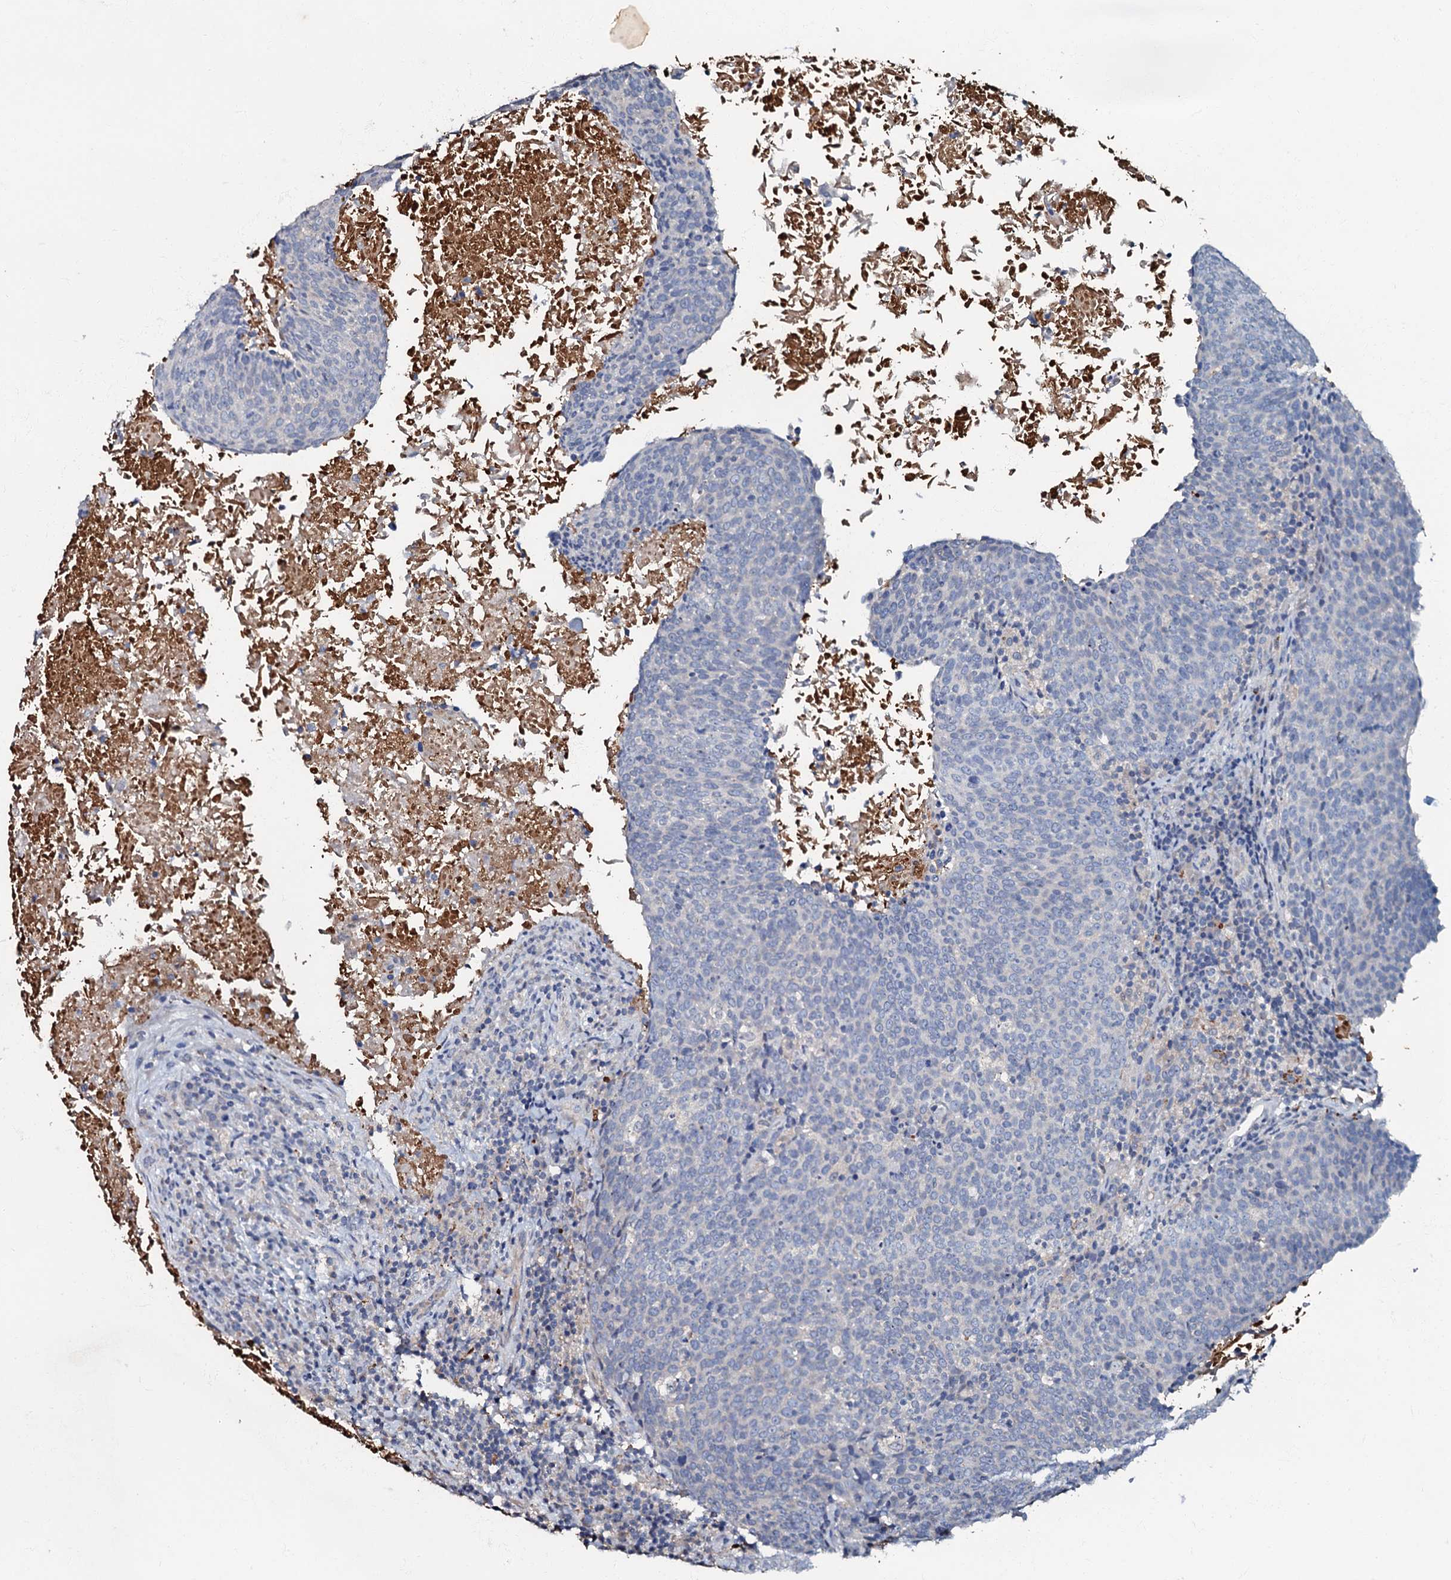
{"staining": {"intensity": "negative", "quantity": "none", "location": "none"}, "tissue": "head and neck cancer", "cell_type": "Tumor cells", "image_type": "cancer", "snomed": [{"axis": "morphology", "description": "Squamous cell carcinoma, NOS"}, {"axis": "morphology", "description": "Squamous cell carcinoma, metastatic, NOS"}, {"axis": "topography", "description": "Lymph node"}, {"axis": "topography", "description": "Head-Neck"}], "caption": "The histopathology image shows no staining of tumor cells in head and neck cancer.", "gene": "MANSC4", "patient": {"sex": "male", "age": 62}}